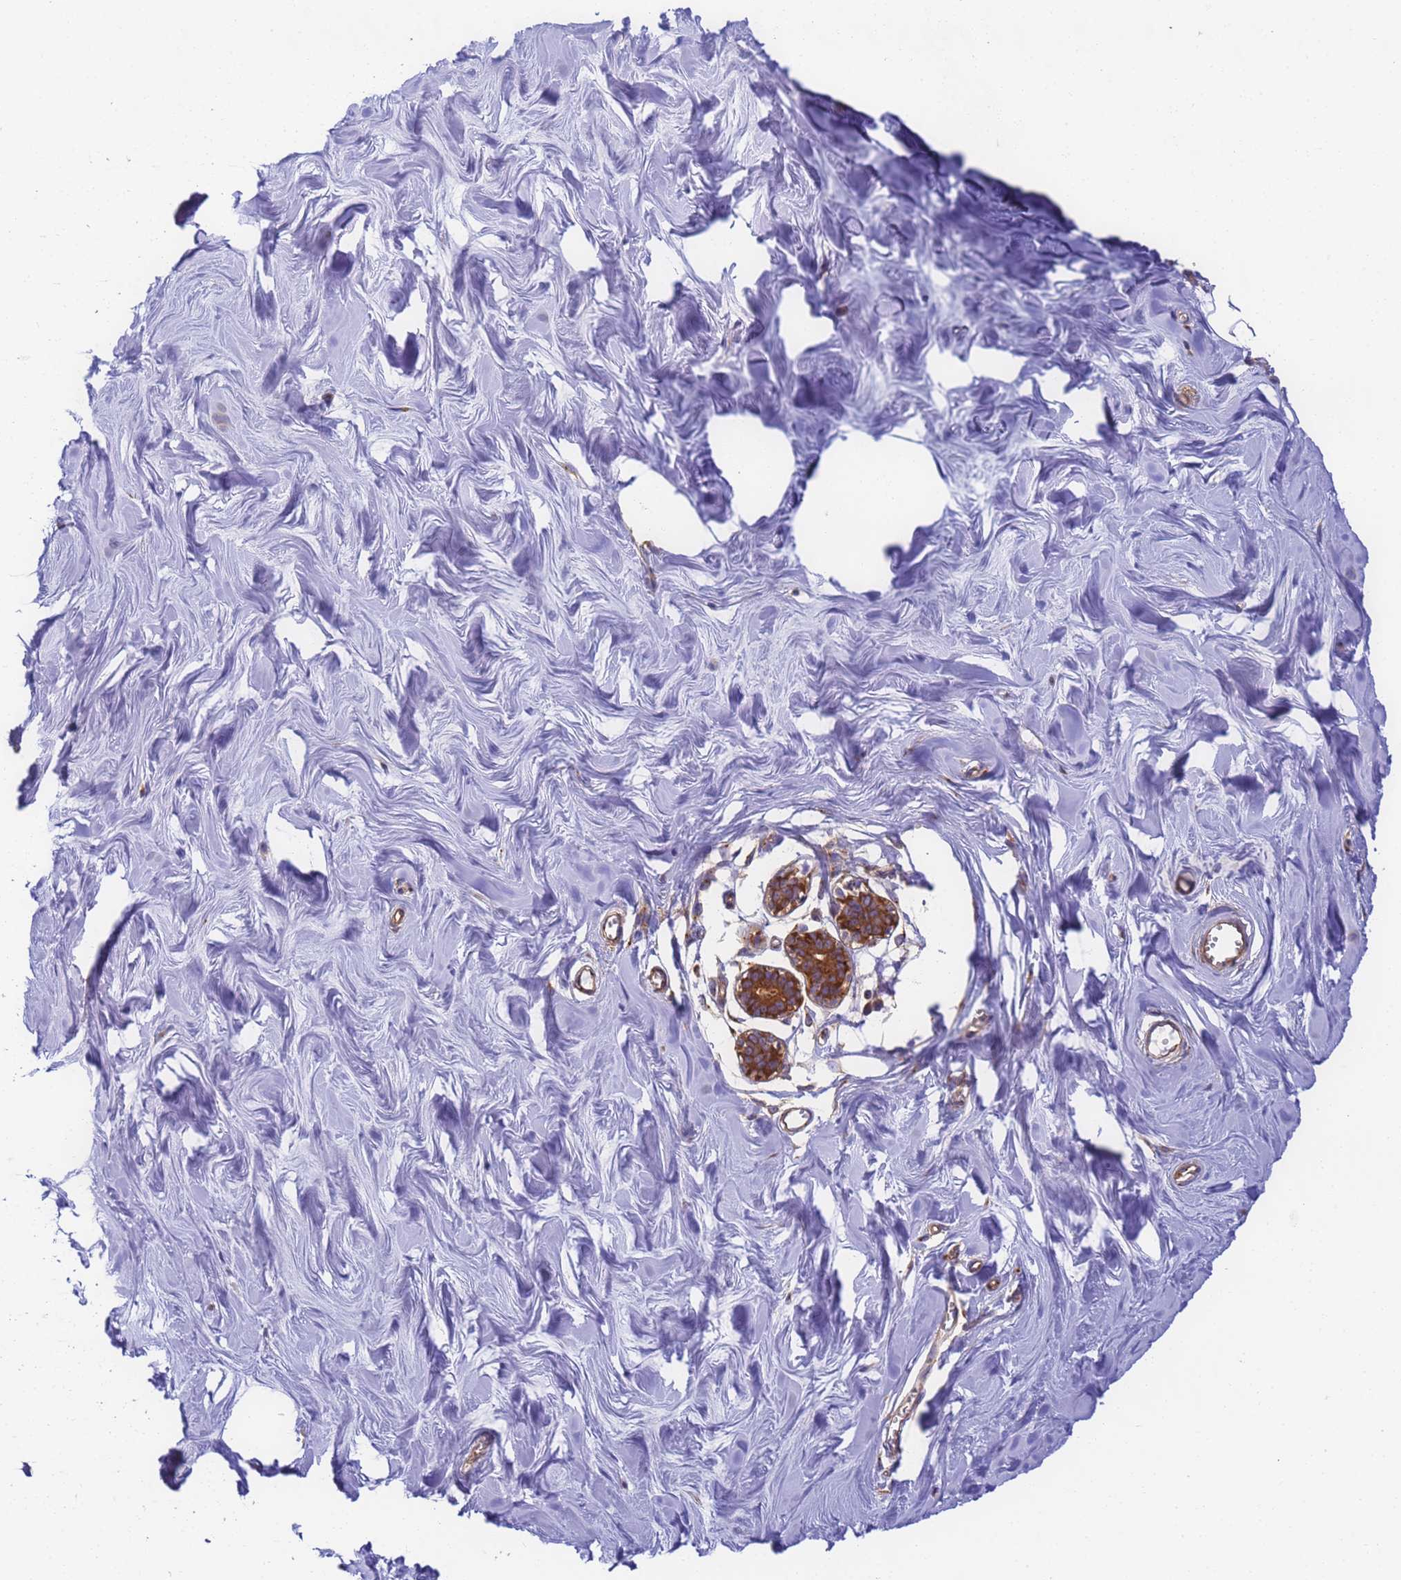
{"staining": {"intensity": "negative", "quantity": "none", "location": "none"}, "tissue": "breast", "cell_type": "Adipocytes", "image_type": "normal", "snomed": [{"axis": "morphology", "description": "Normal tissue, NOS"}, {"axis": "topography", "description": "Breast"}], "caption": "Immunohistochemistry micrograph of normal human breast stained for a protein (brown), which exhibits no staining in adipocytes. (DAB immunohistochemistry, high magnification).", "gene": "DYNC1I2", "patient": {"sex": "female", "age": 27}}